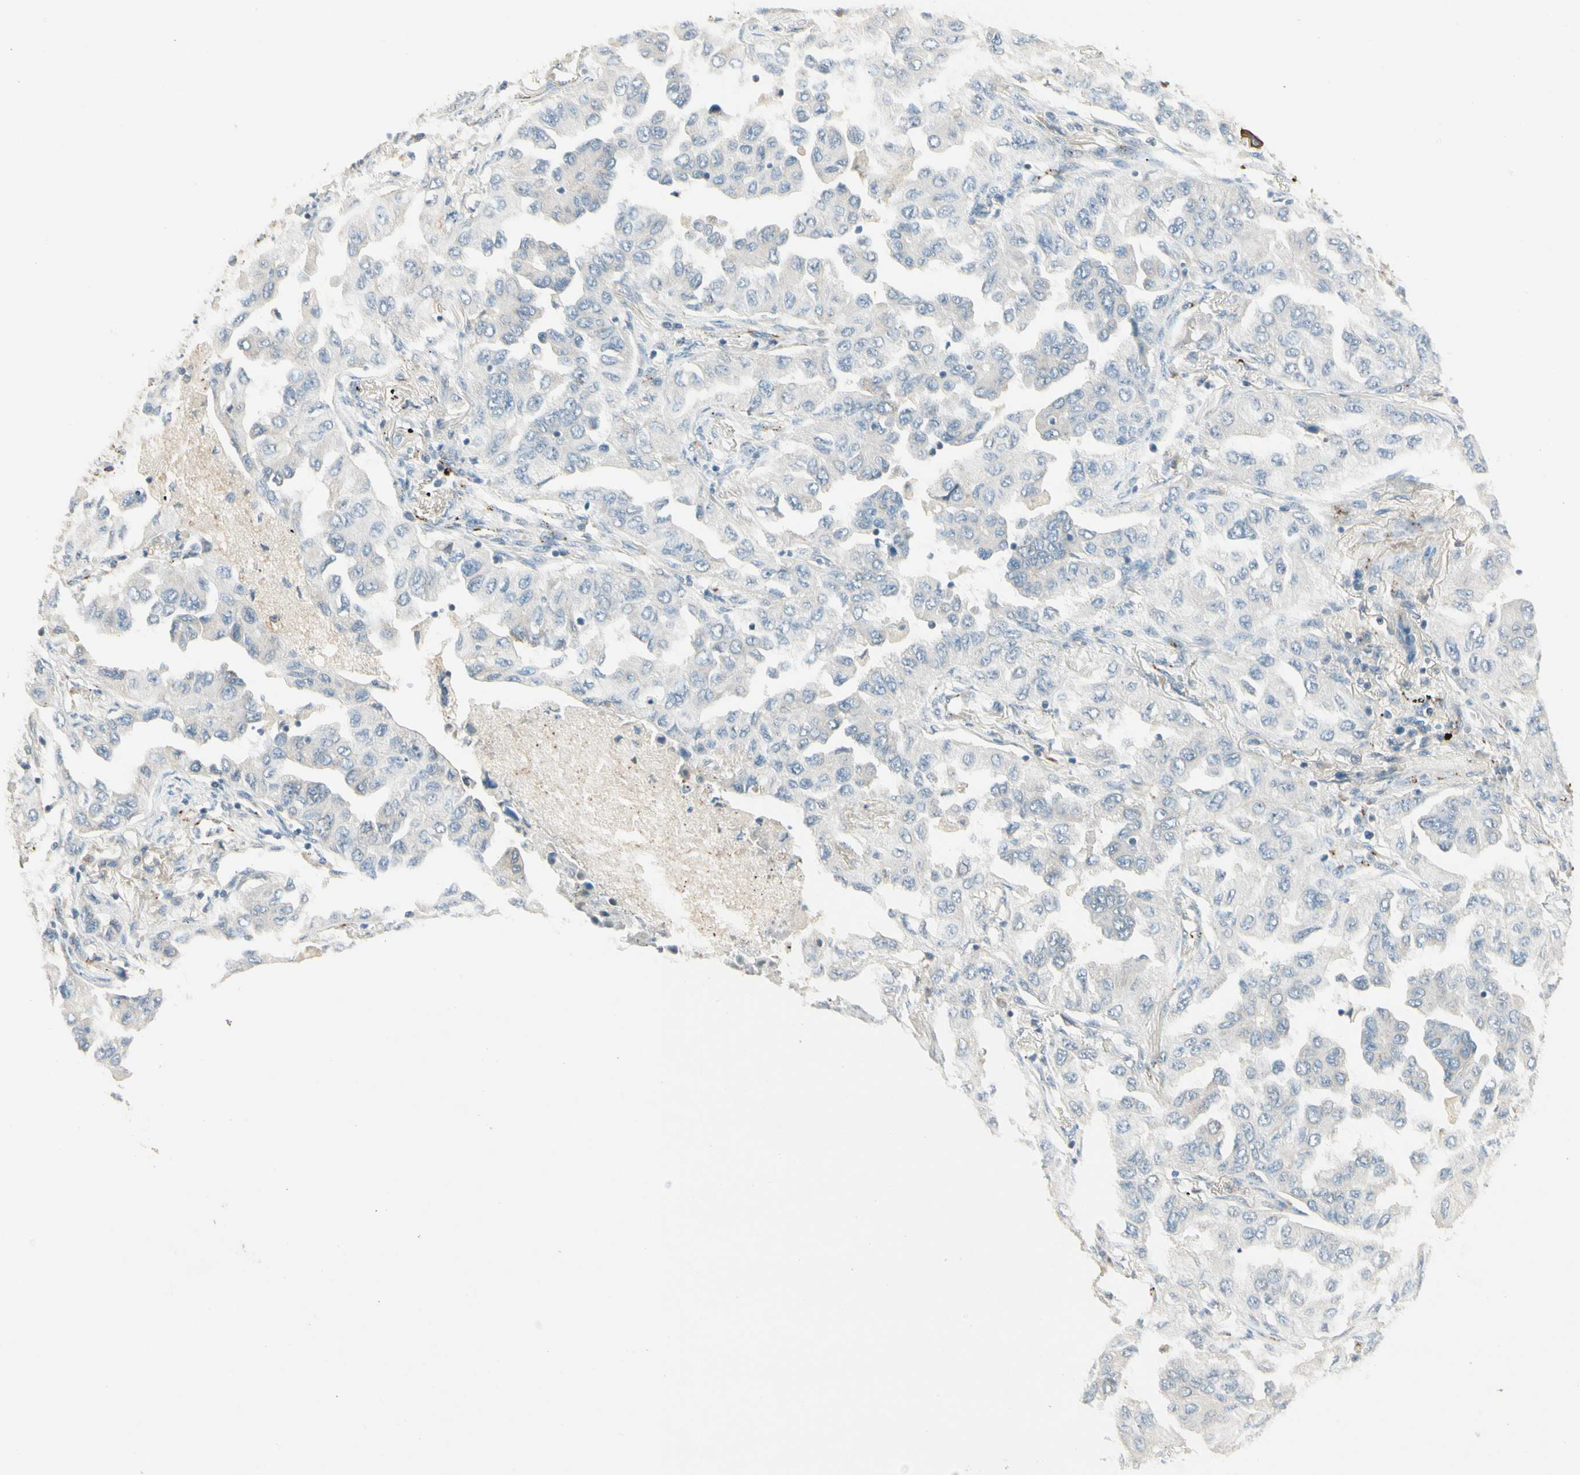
{"staining": {"intensity": "negative", "quantity": "none", "location": "none"}, "tissue": "lung cancer", "cell_type": "Tumor cells", "image_type": "cancer", "snomed": [{"axis": "morphology", "description": "Adenocarcinoma, NOS"}, {"axis": "topography", "description": "Lung"}], "caption": "Photomicrograph shows no significant protein expression in tumor cells of lung adenocarcinoma.", "gene": "MANSC1", "patient": {"sex": "female", "age": 65}}